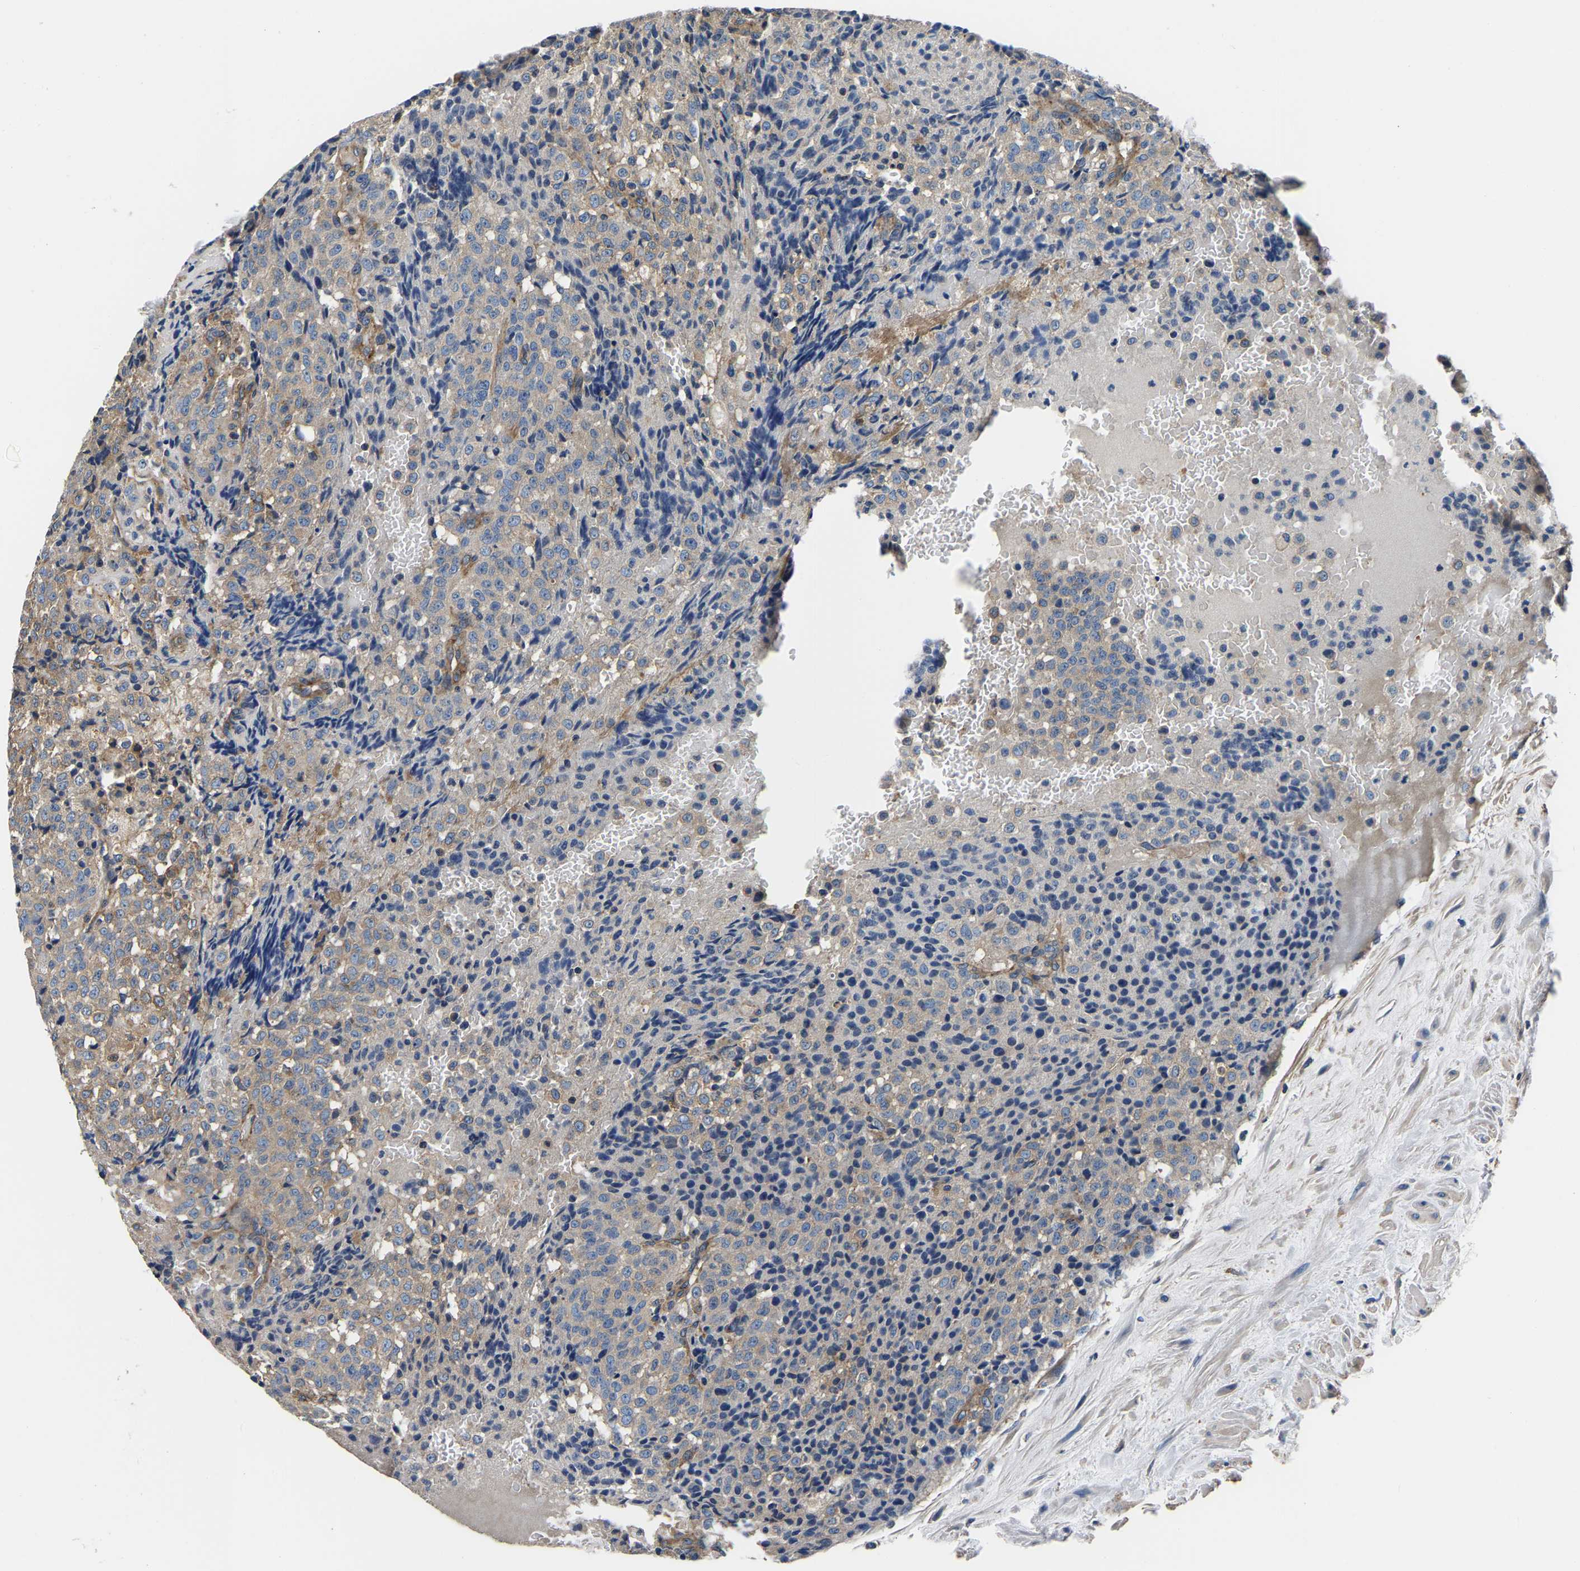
{"staining": {"intensity": "weak", "quantity": "<25%", "location": "cytoplasmic/membranous"}, "tissue": "testis cancer", "cell_type": "Tumor cells", "image_type": "cancer", "snomed": [{"axis": "morphology", "description": "Seminoma, NOS"}, {"axis": "topography", "description": "Testis"}], "caption": "The IHC photomicrograph has no significant staining in tumor cells of testis cancer tissue.", "gene": "SH3GLB1", "patient": {"sex": "male", "age": 59}}